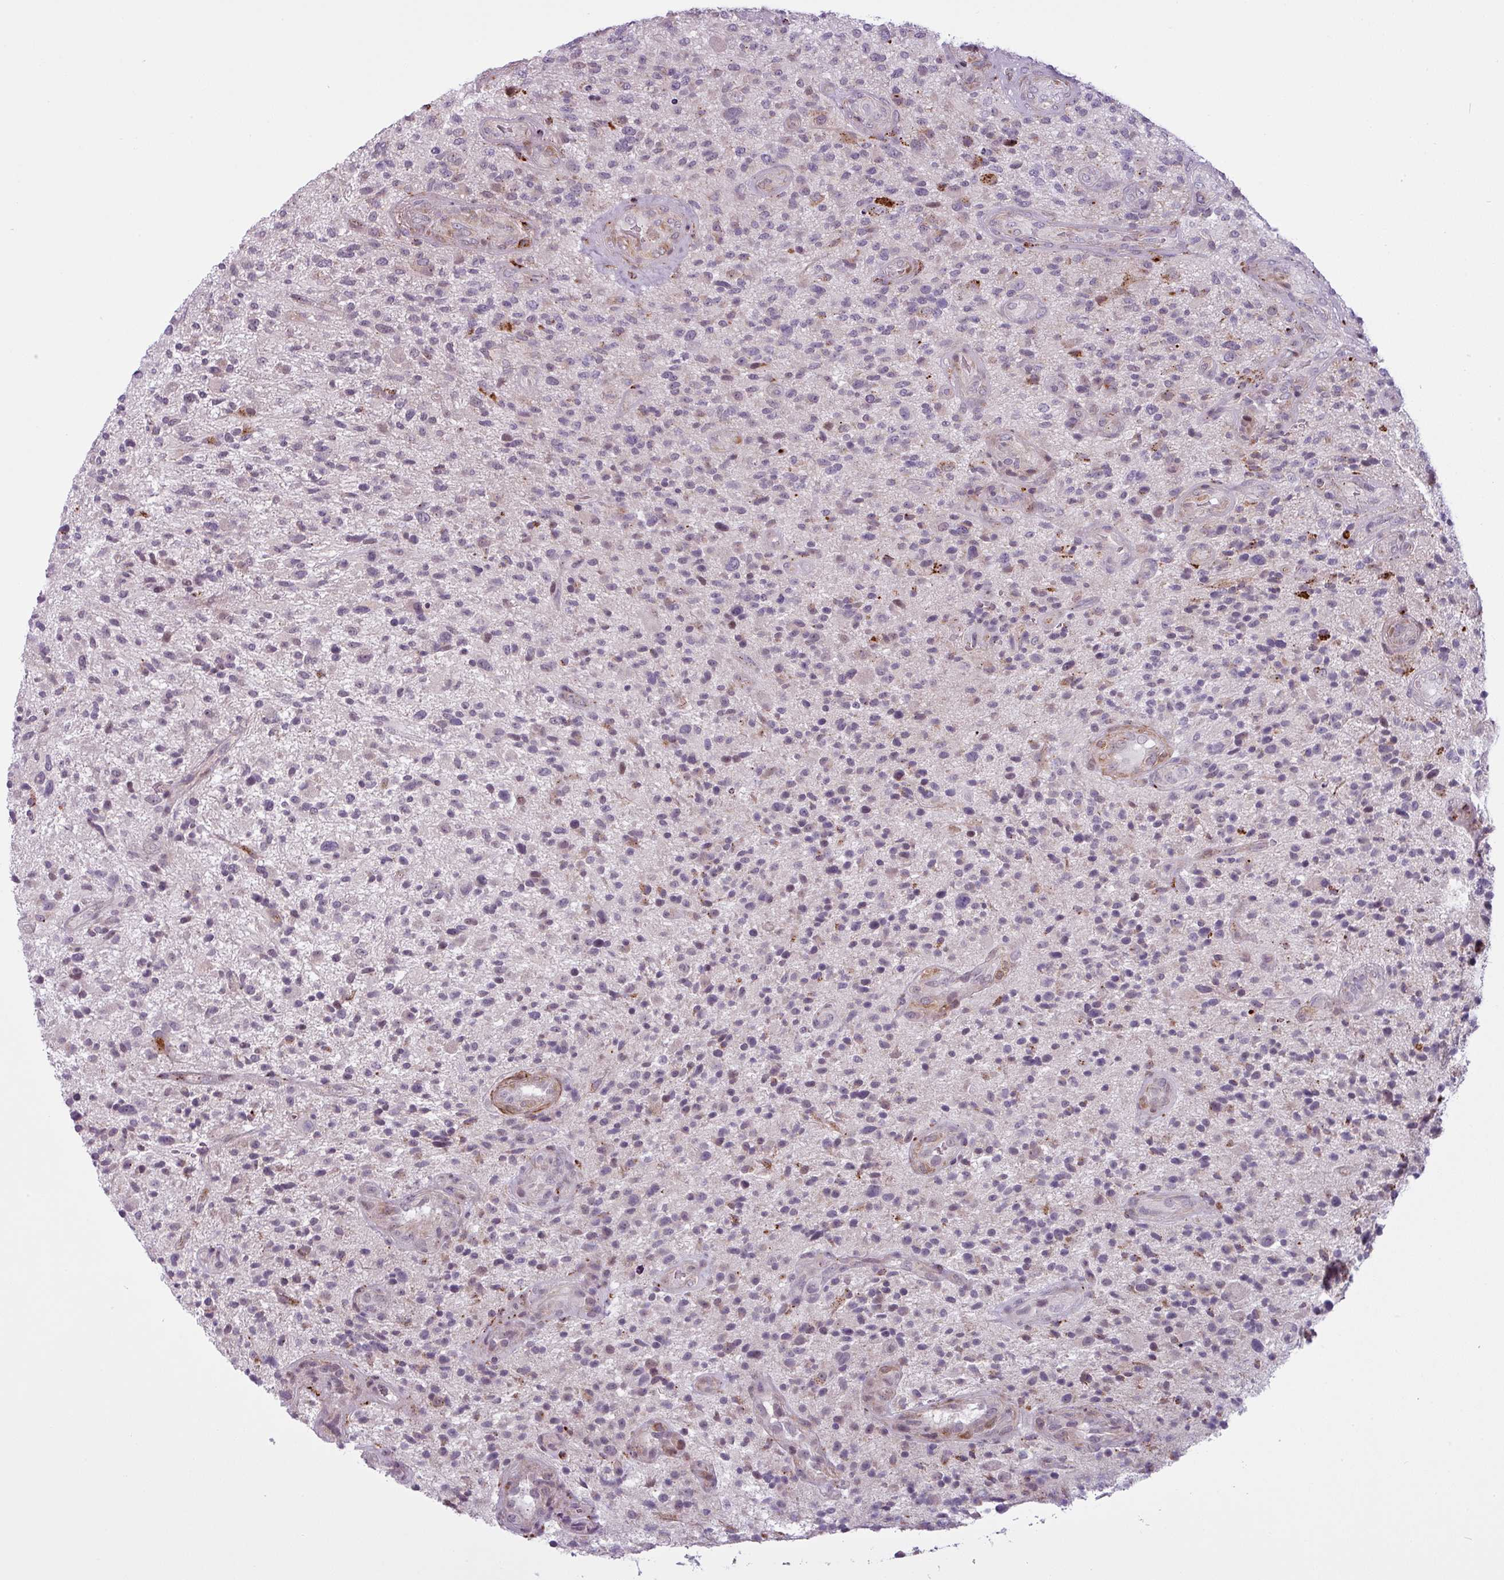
{"staining": {"intensity": "weak", "quantity": "<25%", "location": "cytoplasmic/membranous"}, "tissue": "glioma", "cell_type": "Tumor cells", "image_type": "cancer", "snomed": [{"axis": "morphology", "description": "Glioma, malignant, High grade"}, {"axis": "topography", "description": "Brain"}], "caption": "Image shows no significant protein staining in tumor cells of glioma.", "gene": "MAP7D2", "patient": {"sex": "male", "age": 47}}